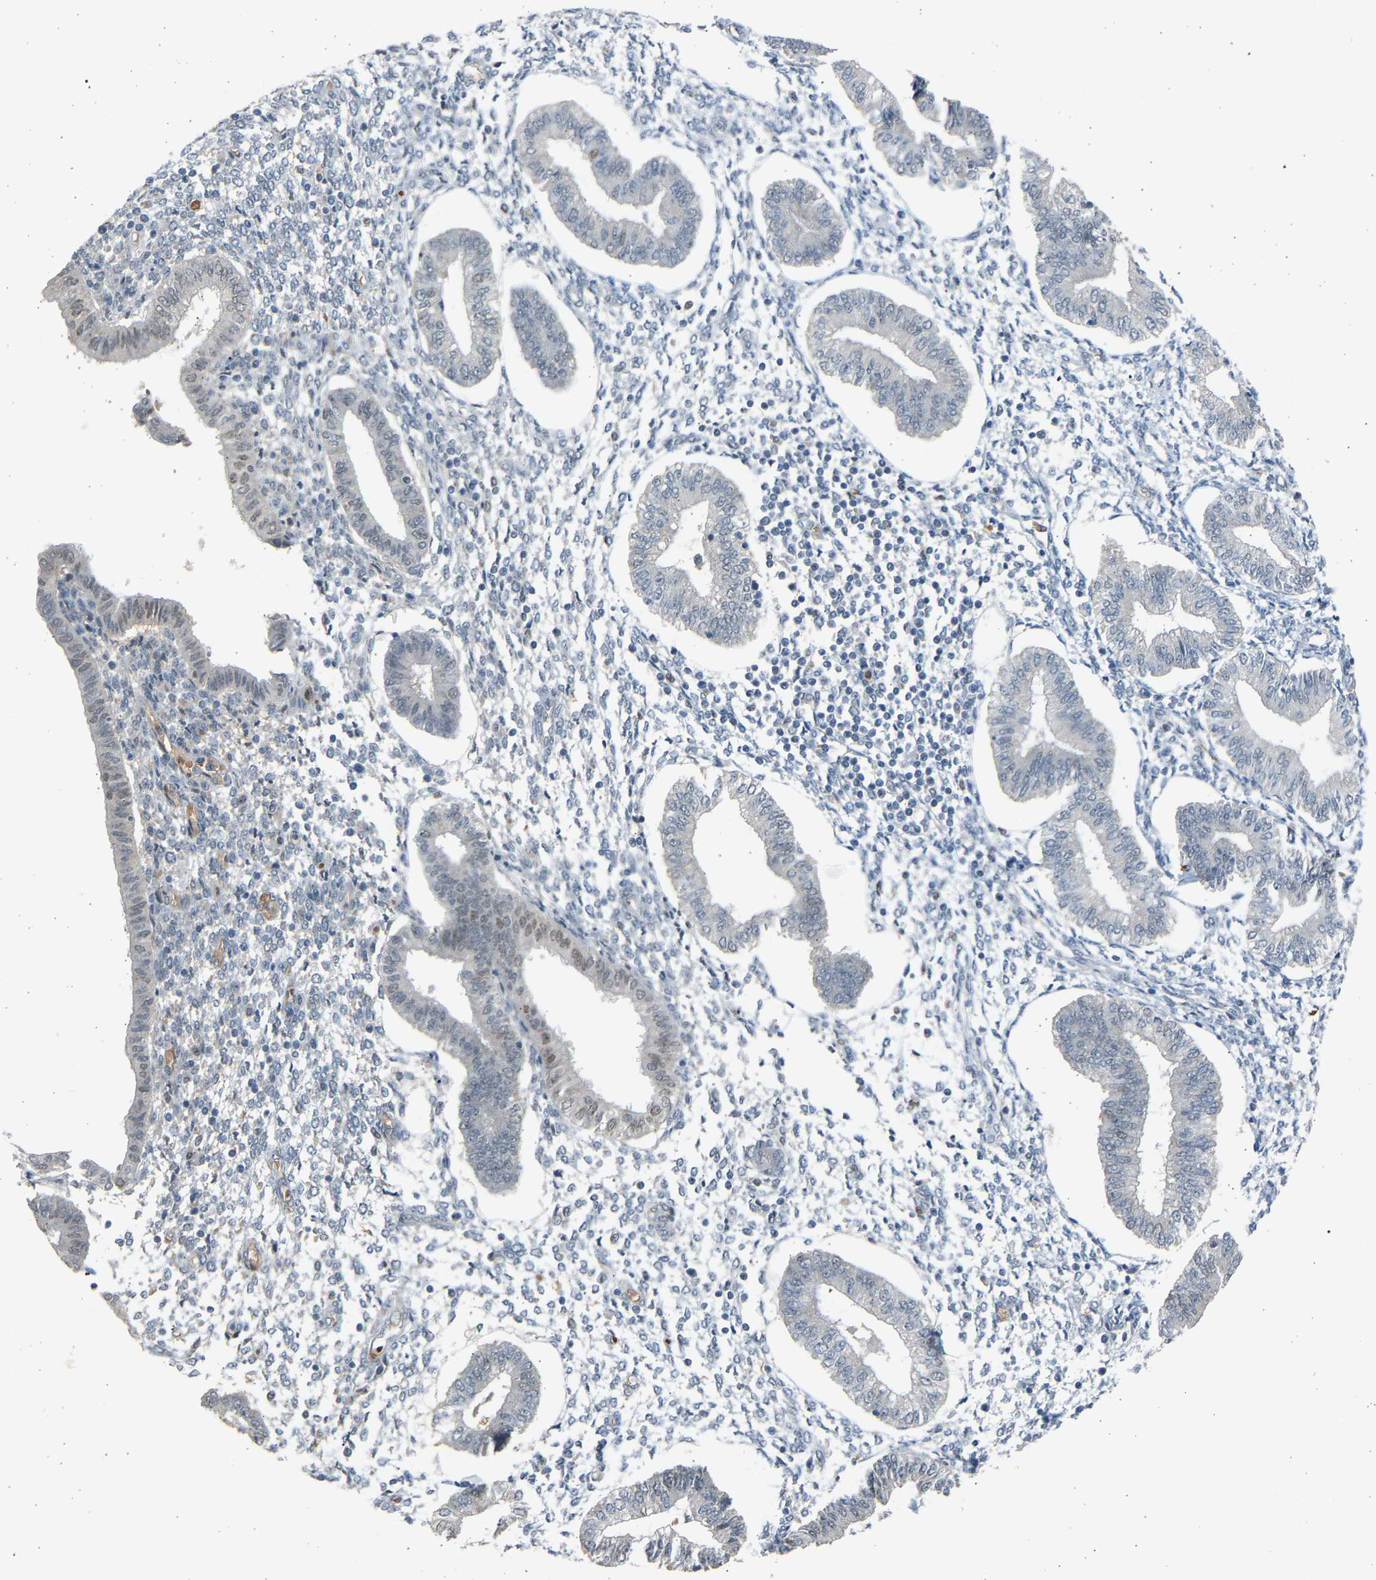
{"staining": {"intensity": "weak", "quantity": "<25%", "location": "cytoplasmic/membranous"}, "tissue": "endometrium", "cell_type": "Cells in endometrial stroma", "image_type": "normal", "snomed": [{"axis": "morphology", "description": "Normal tissue, NOS"}, {"axis": "topography", "description": "Endometrium"}], "caption": "Human endometrium stained for a protein using immunohistochemistry (IHC) demonstrates no positivity in cells in endometrial stroma.", "gene": "BIRC2", "patient": {"sex": "female", "age": 50}}